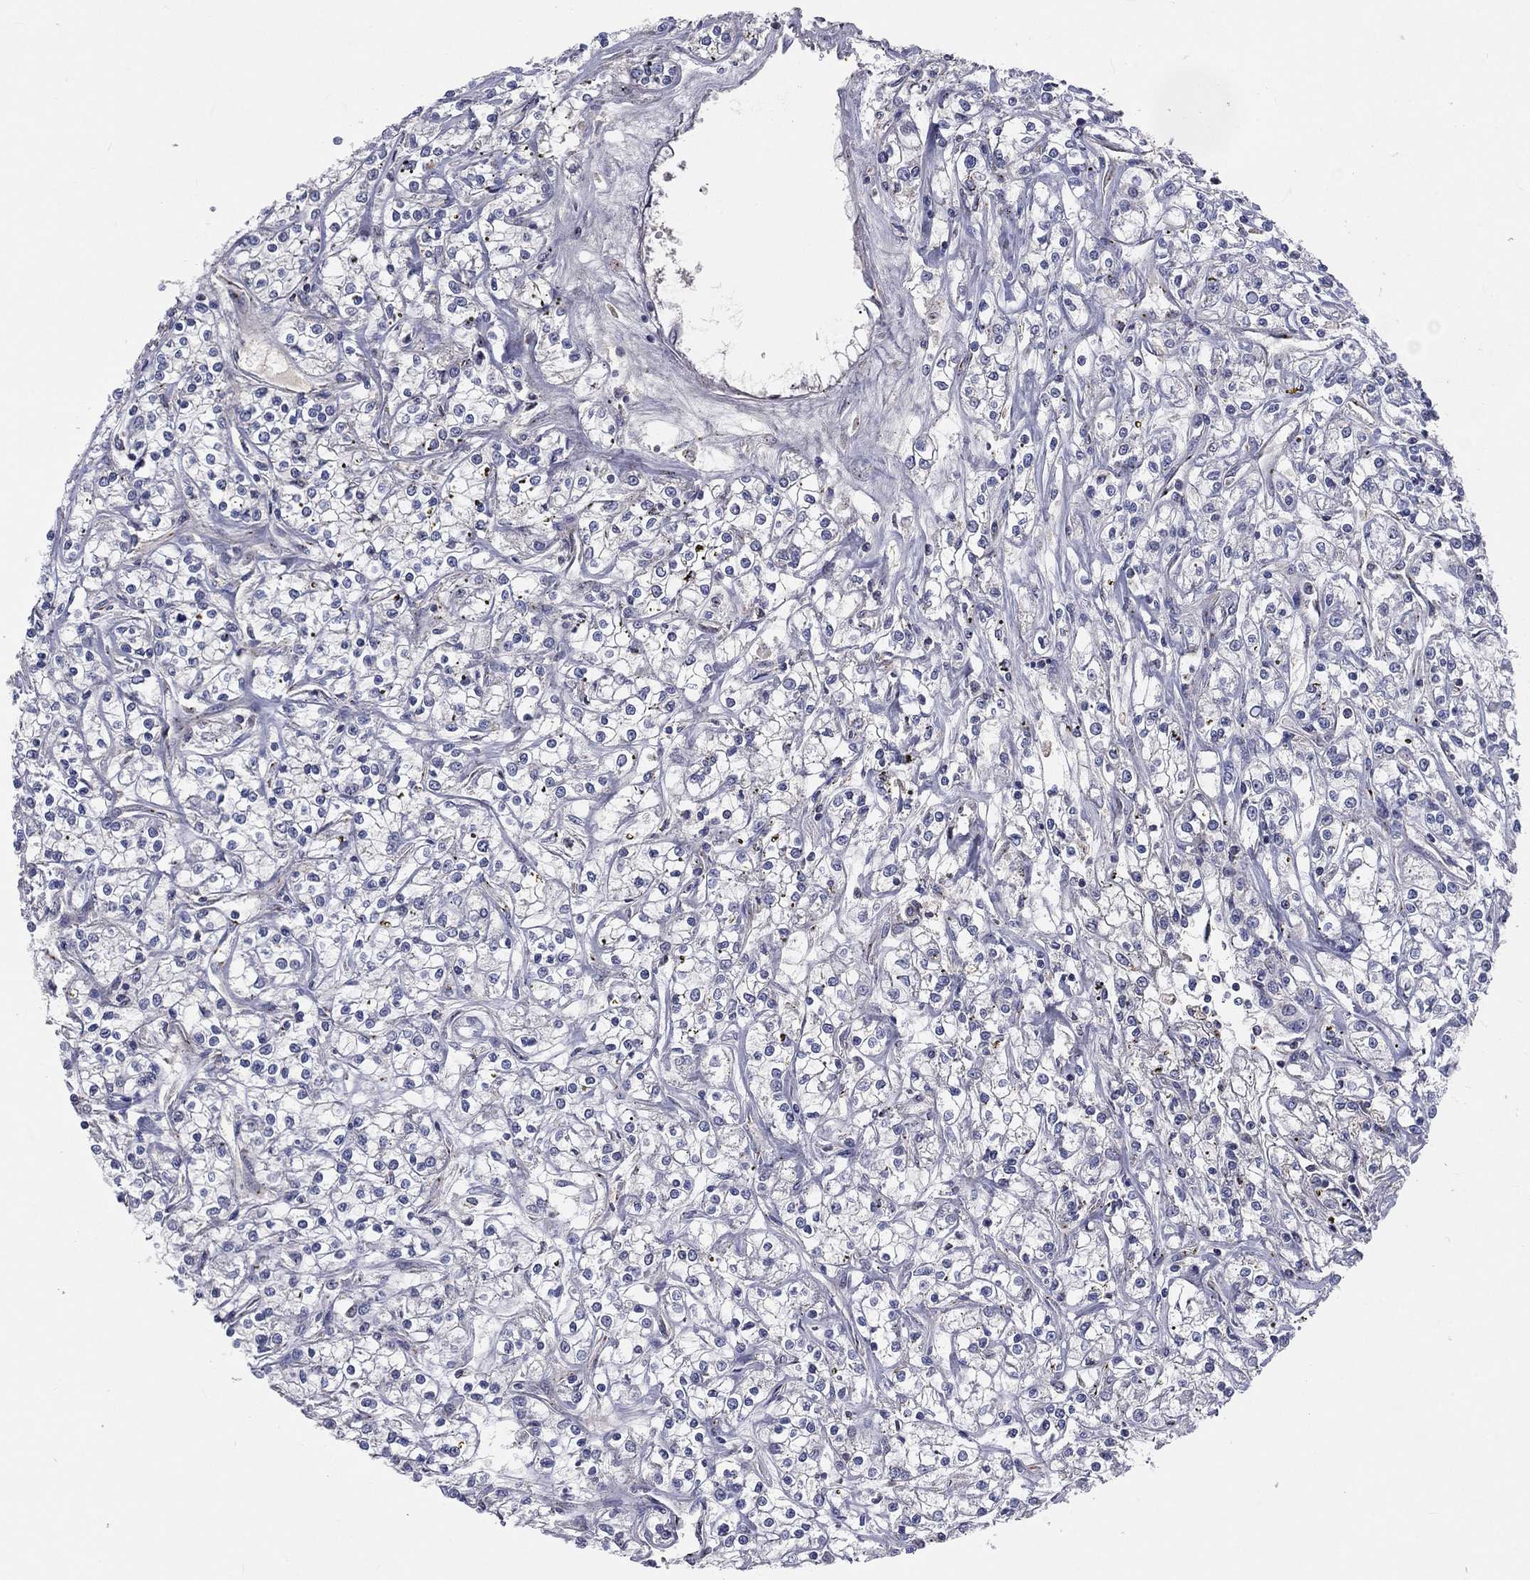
{"staining": {"intensity": "negative", "quantity": "none", "location": "none"}, "tissue": "renal cancer", "cell_type": "Tumor cells", "image_type": "cancer", "snomed": [{"axis": "morphology", "description": "Adenocarcinoma, NOS"}, {"axis": "topography", "description": "Kidney"}], "caption": "This image is of adenocarcinoma (renal) stained with immunohistochemistry to label a protein in brown with the nuclei are counter-stained blue. There is no staining in tumor cells.", "gene": "CROCC", "patient": {"sex": "female", "age": 59}}